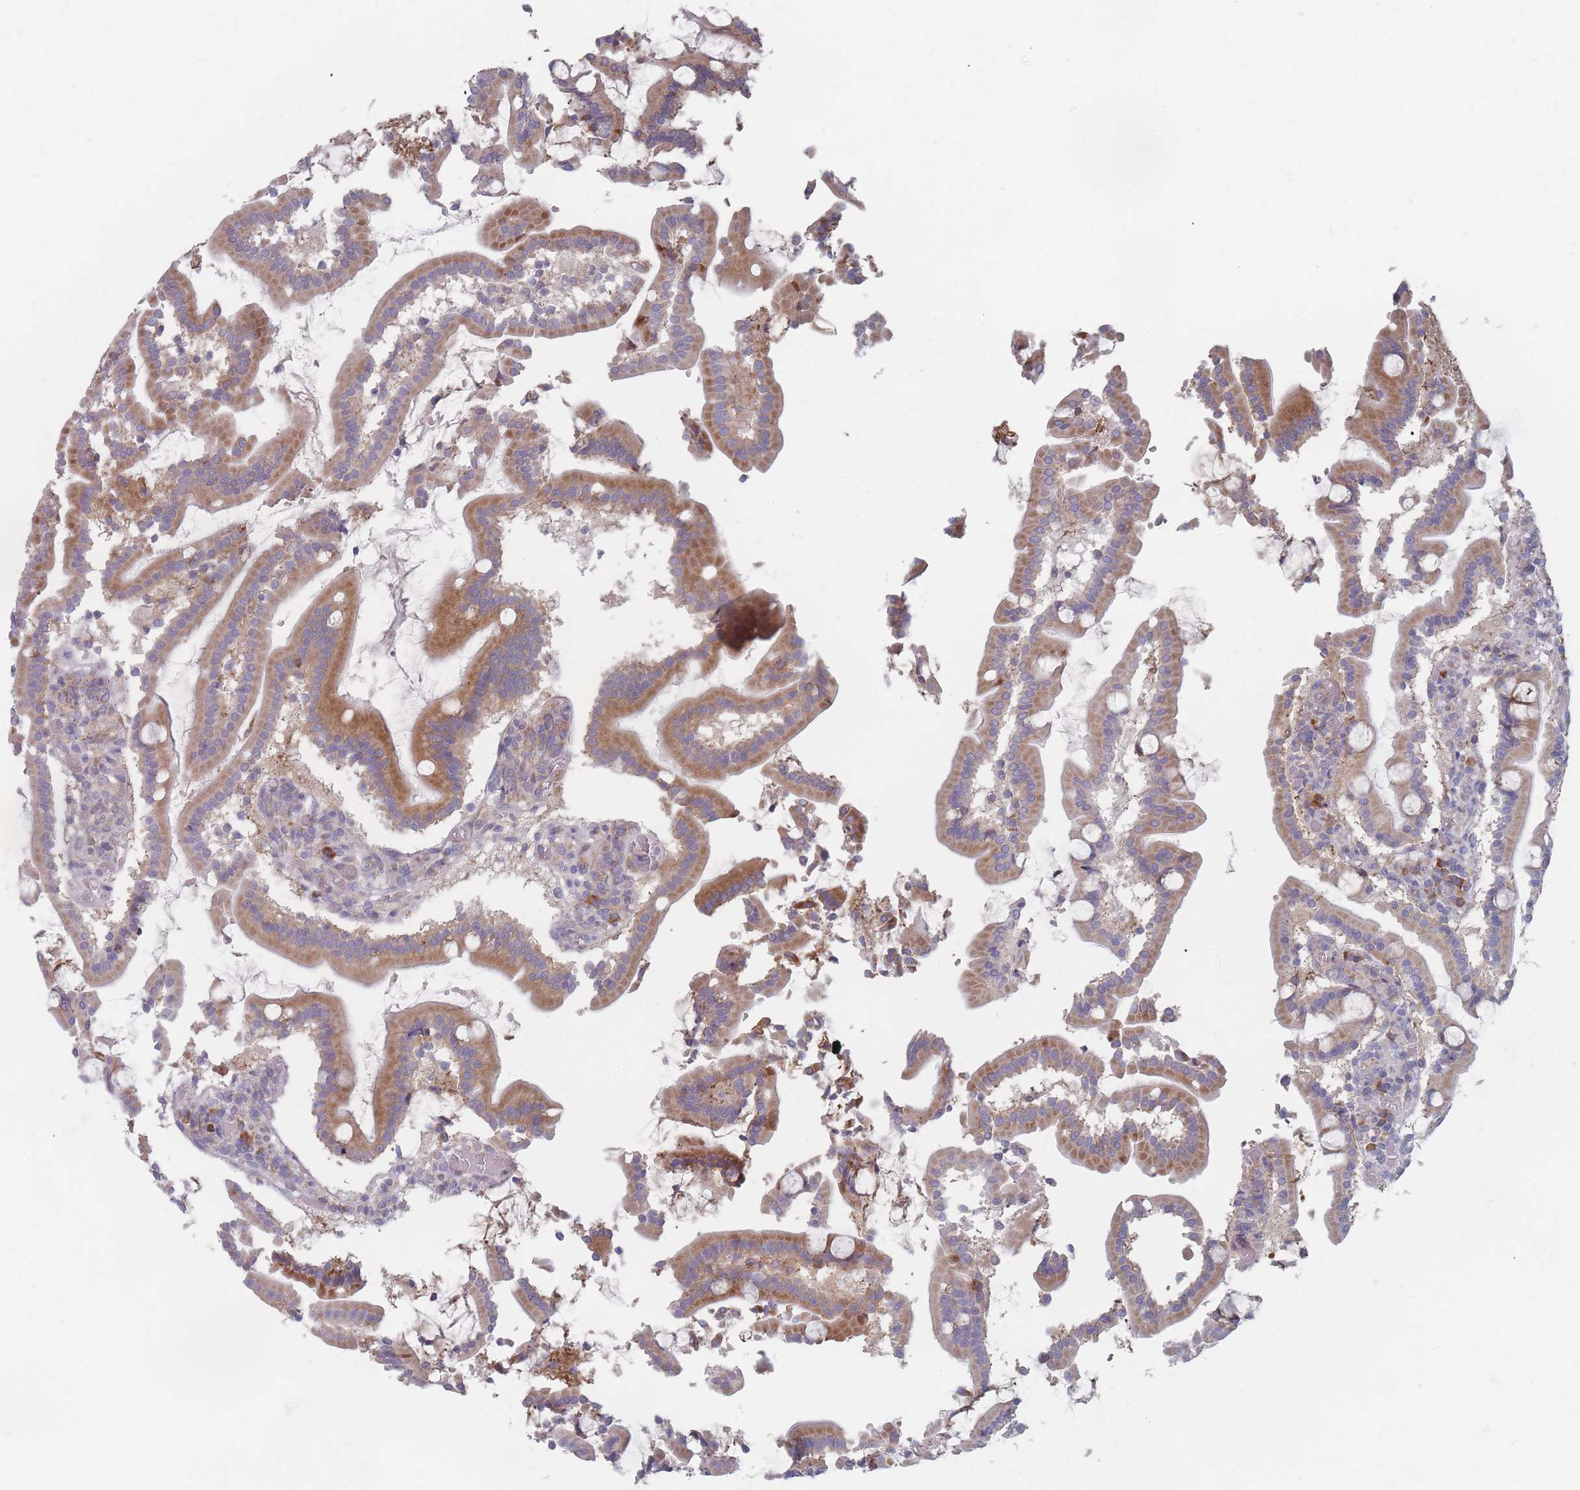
{"staining": {"intensity": "strong", "quantity": ">75%", "location": "cytoplasmic/membranous"}, "tissue": "duodenum", "cell_type": "Glandular cells", "image_type": "normal", "snomed": [{"axis": "morphology", "description": "Normal tissue, NOS"}, {"axis": "topography", "description": "Duodenum"}], "caption": "Glandular cells demonstrate high levels of strong cytoplasmic/membranous staining in approximately >75% of cells in unremarkable human duodenum.", "gene": "CACNG5", "patient": {"sex": "male", "age": 55}}